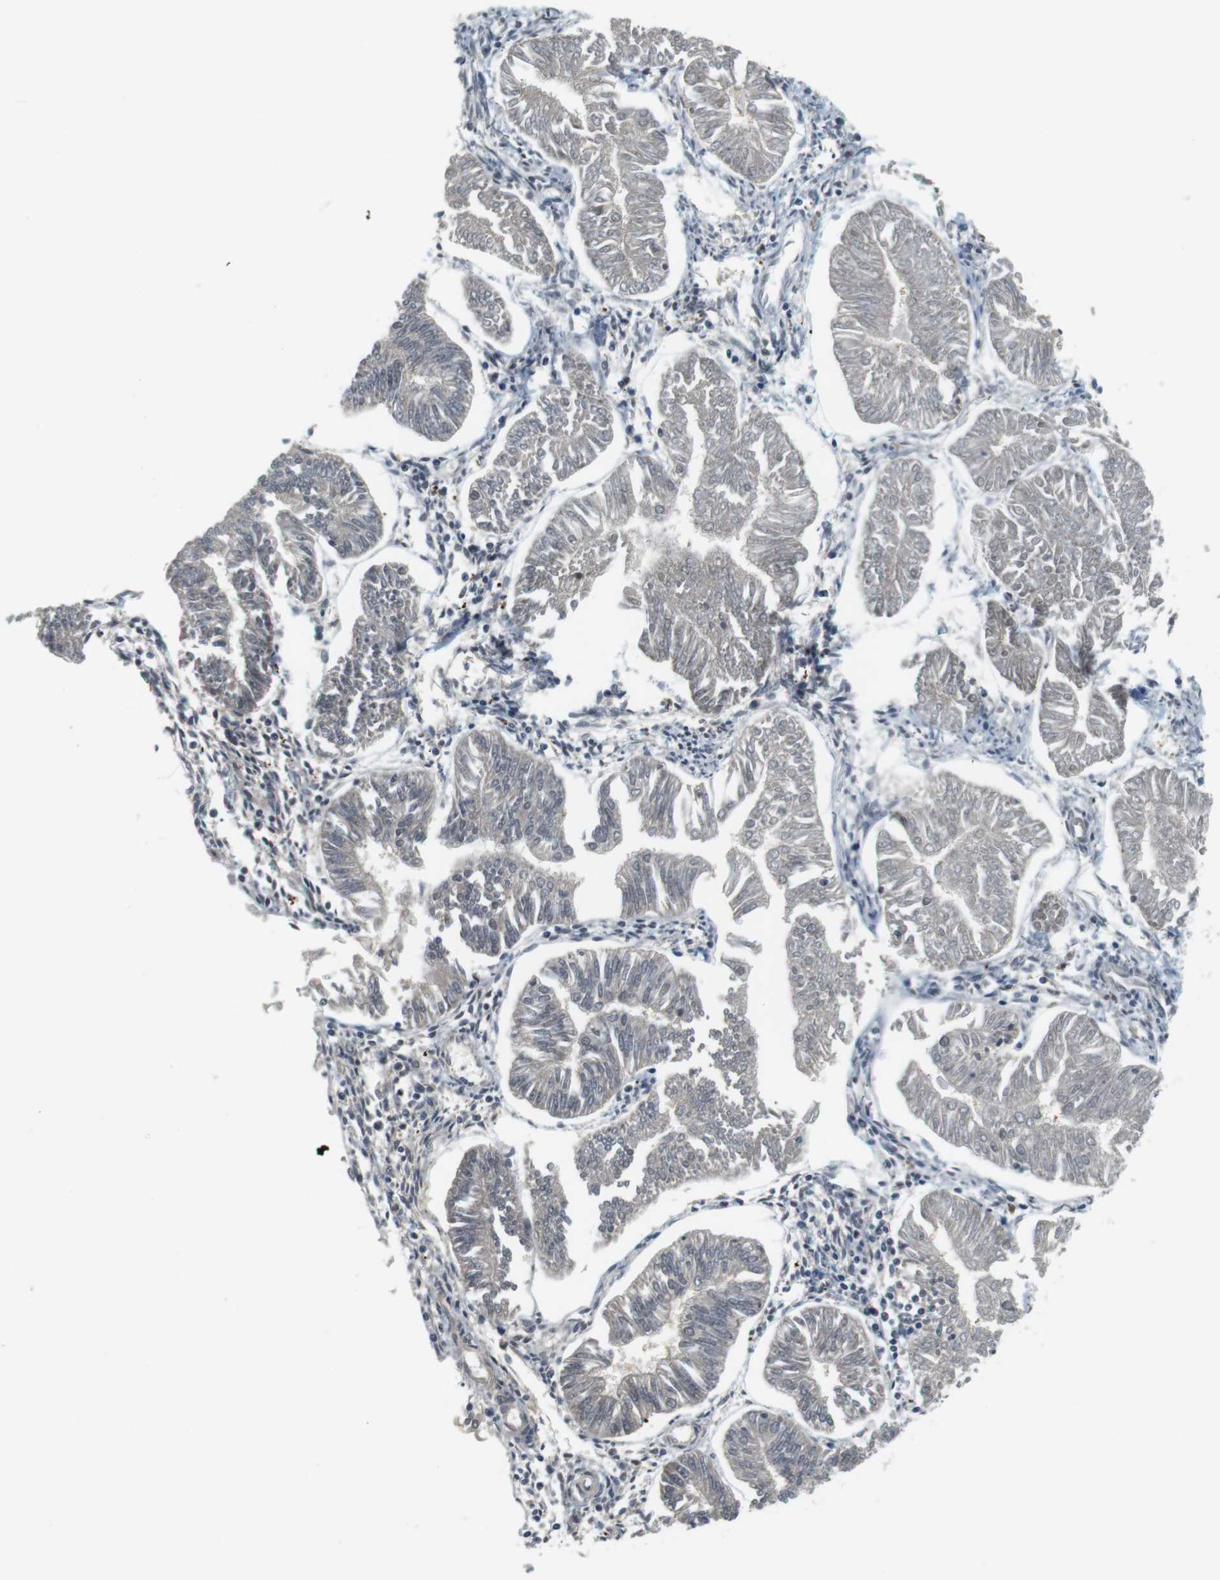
{"staining": {"intensity": "negative", "quantity": "none", "location": "none"}, "tissue": "endometrial cancer", "cell_type": "Tumor cells", "image_type": "cancer", "snomed": [{"axis": "morphology", "description": "Adenocarcinoma, NOS"}, {"axis": "topography", "description": "Endometrium"}], "caption": "Tumor cells are negative for brown protein staining in endometrial adenocarcinoma.", "gene": "WNT7A", "patient": {"sex": "female", "age": 53}}